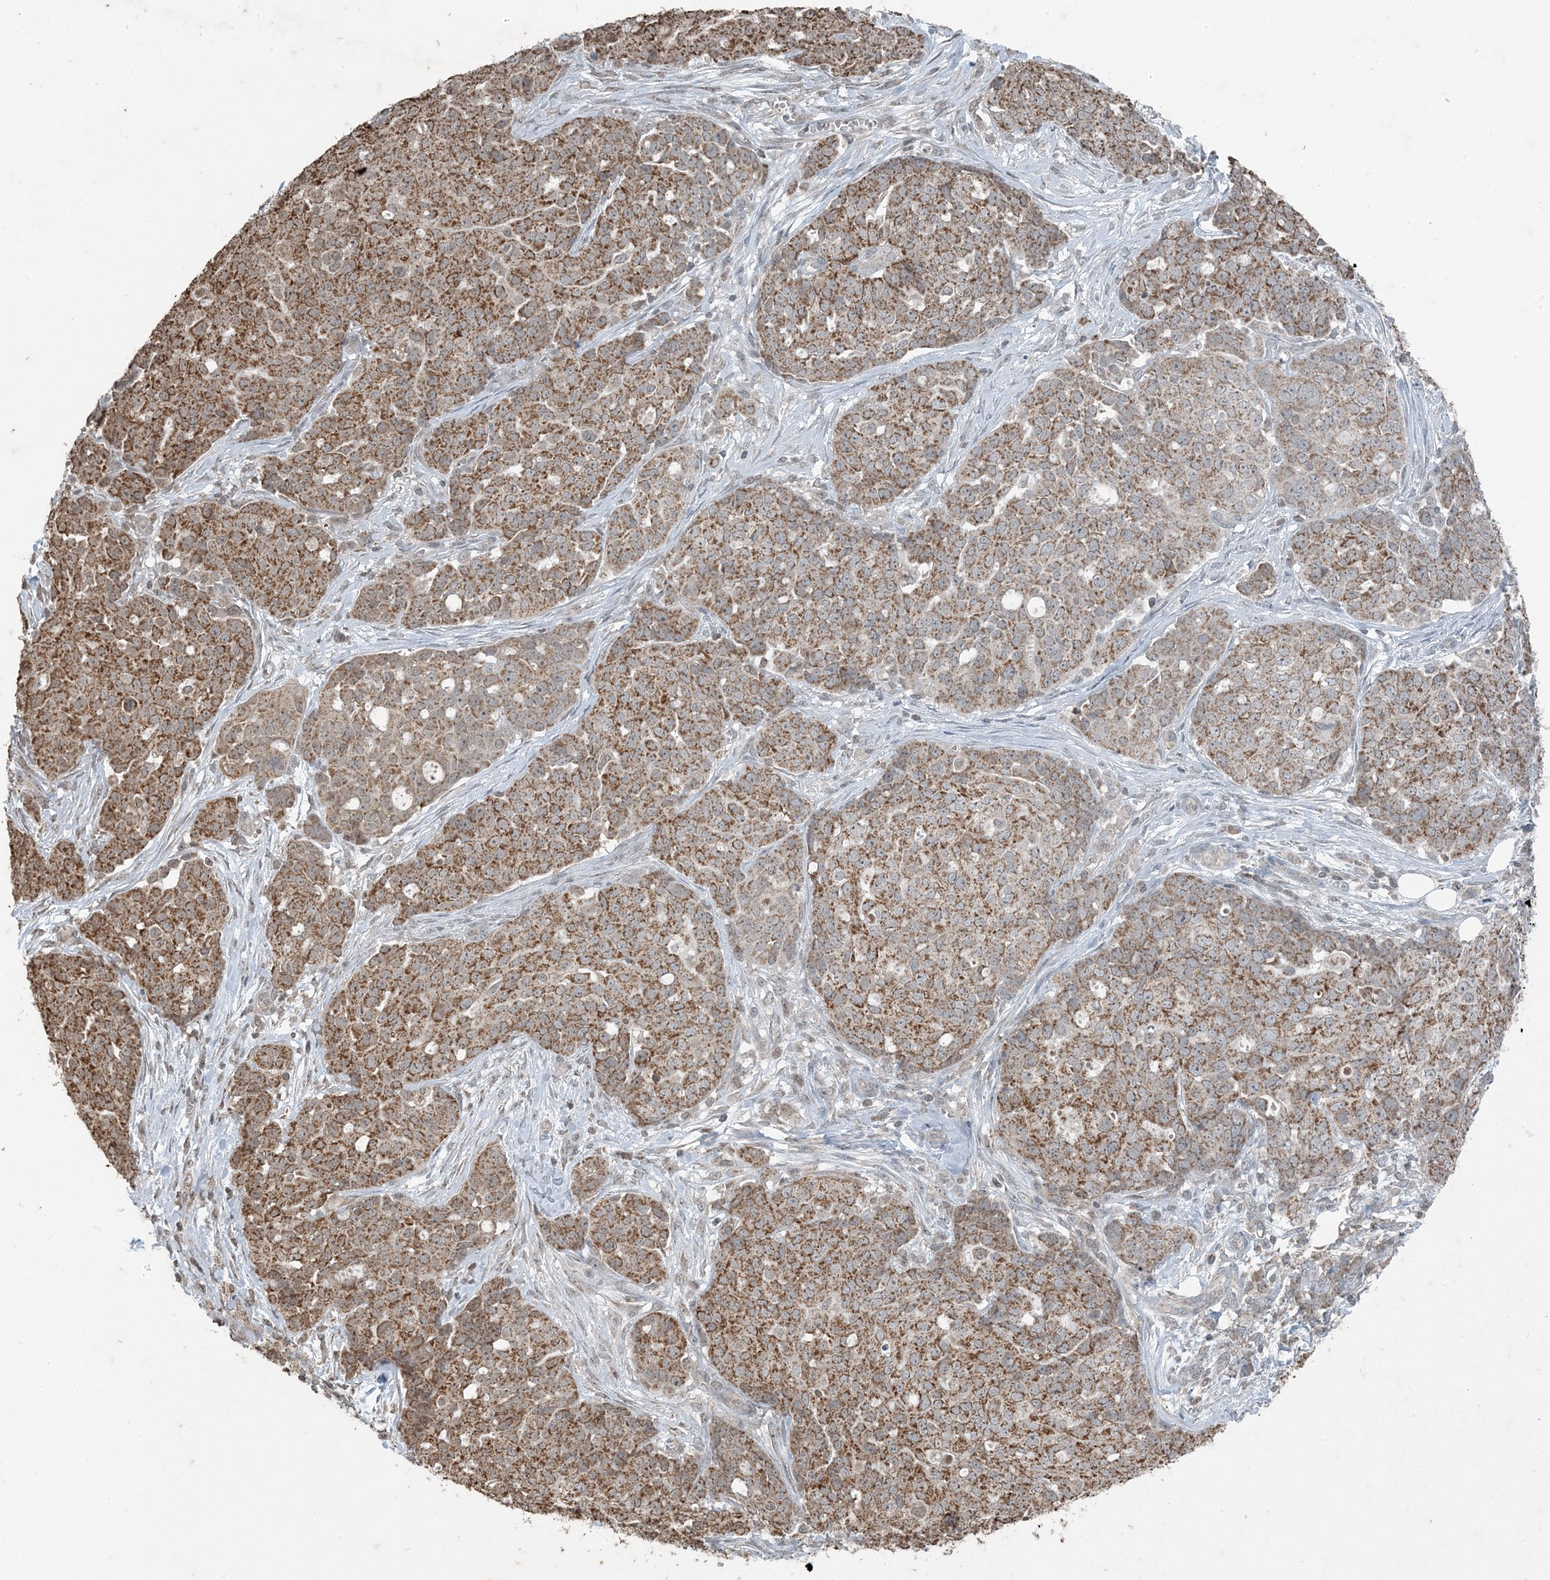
{"staining": {"intensity": "moderate", "quantity": ">75%", "location": "cytoplasmic/membranous"}, "tissue": "ovarian cancer", "cell_type": "Tumor cells", "image_type": "cancer", "snomed": [{"axis": "morphology", "description": "Cystadenocarcinoma, serous, NOS"}, {"axis": "topography", "description": "Soft tissue"}, {"axis": "topography", "description": "Ovary"}], "caption": "DAB (3,3'-diaminobenzidine) immunohistochemical staining of serous cystadenocarcinoma (ovarian) reveals moderate cytoplasmic/membranous protein expression in approximately >75% of tumor cells. (Stains: DAB in brown, nuclei in blue, Microscopy: brightfield microscopy at high magnification).", "gene": "GNL1", "patient": {"sex": "female", "age": 57}}